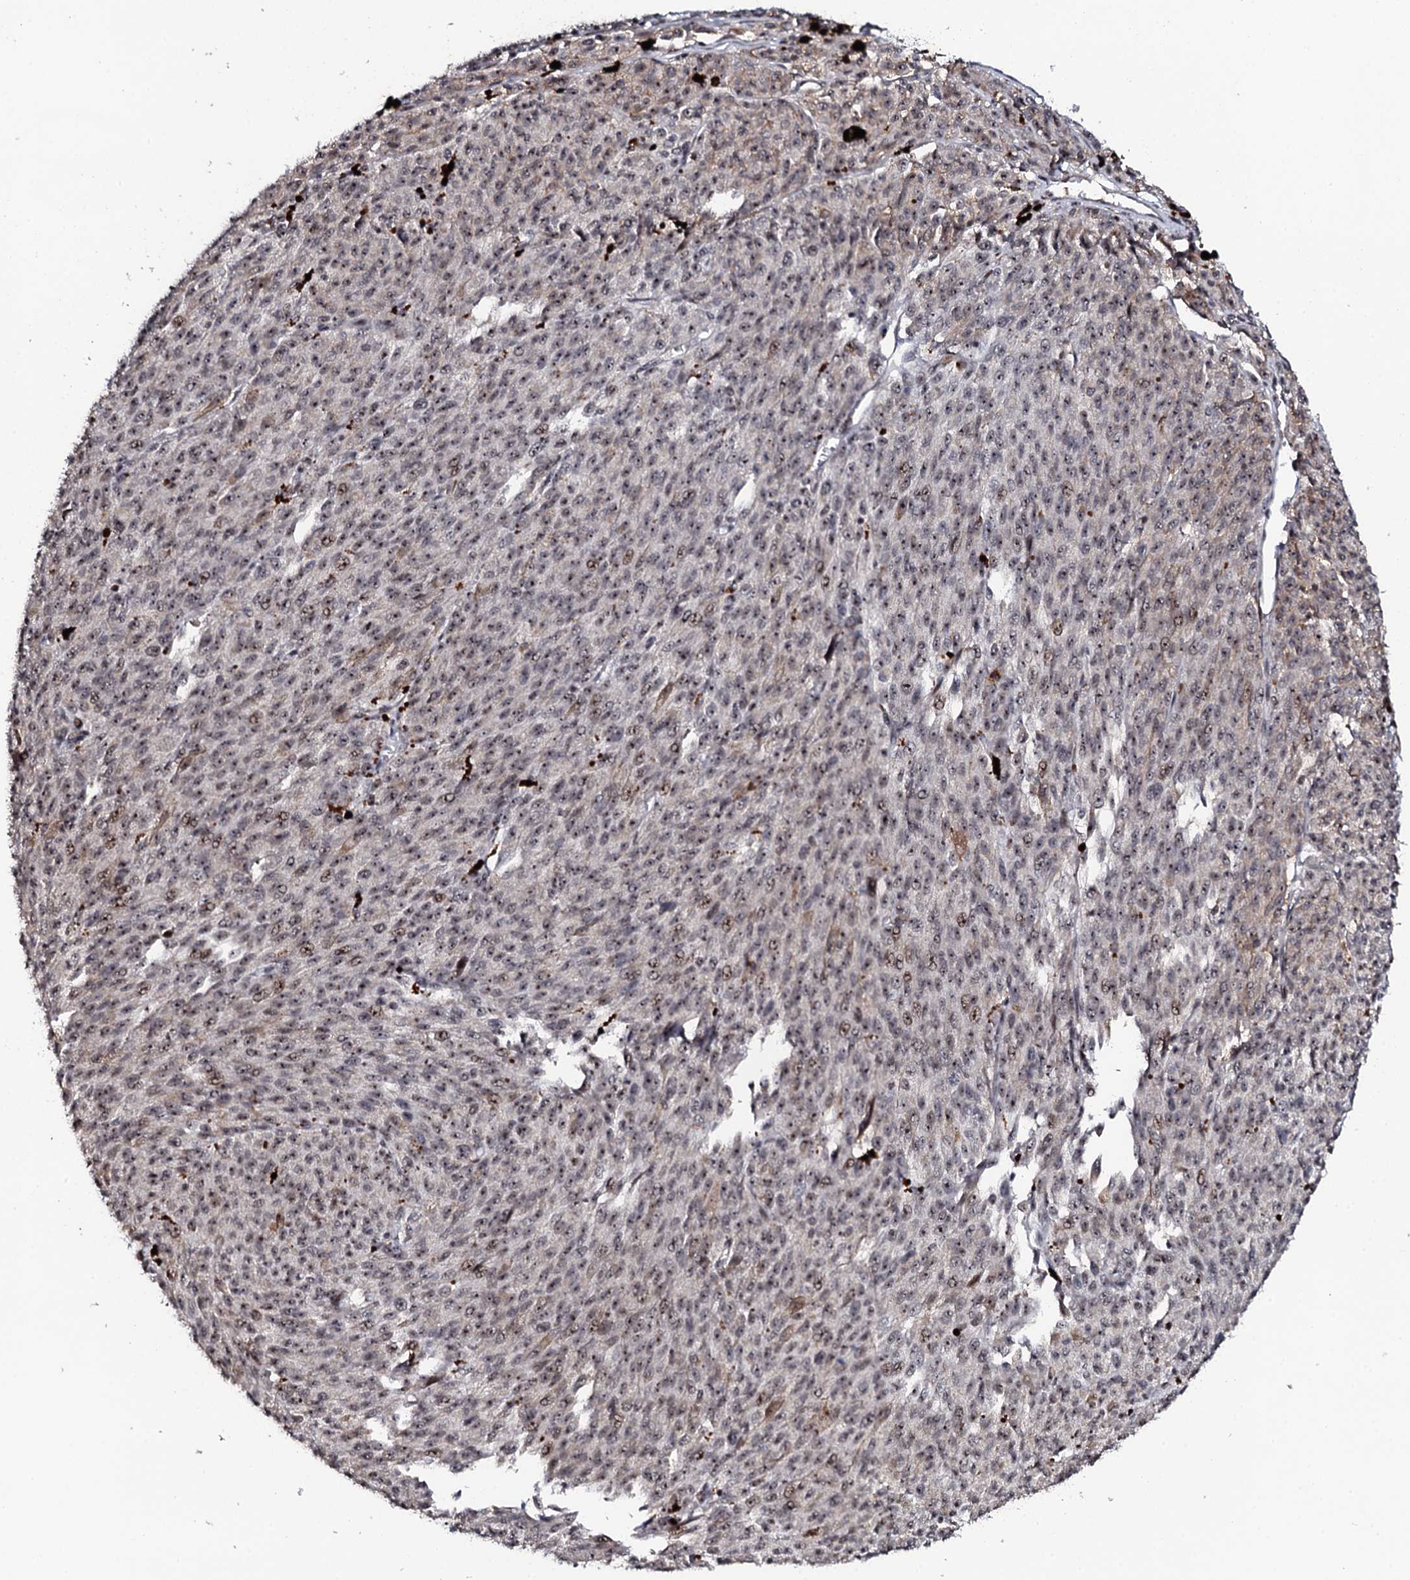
{"staining": {"intensity": "moderate", "quantity": ">75%", "location": "nuclear"}, "tissue": "melanoma", "cell_type": "Tumor cells", "image_type": "cancer", "snomed": [{"axis": "morphology", "description": "Malignant melanoma, NOS"}, {"axis": "topography", "description": "Skin"}], "caption": "An image of malignant melanoma stained for a protein displays moderate nuclear brown staining in tumor cells. The protein of interest is shown in brown color, while the nuclei are stained blue.", "gene": "FAM111A", "patient": {"sex": "female", "age": 52}}